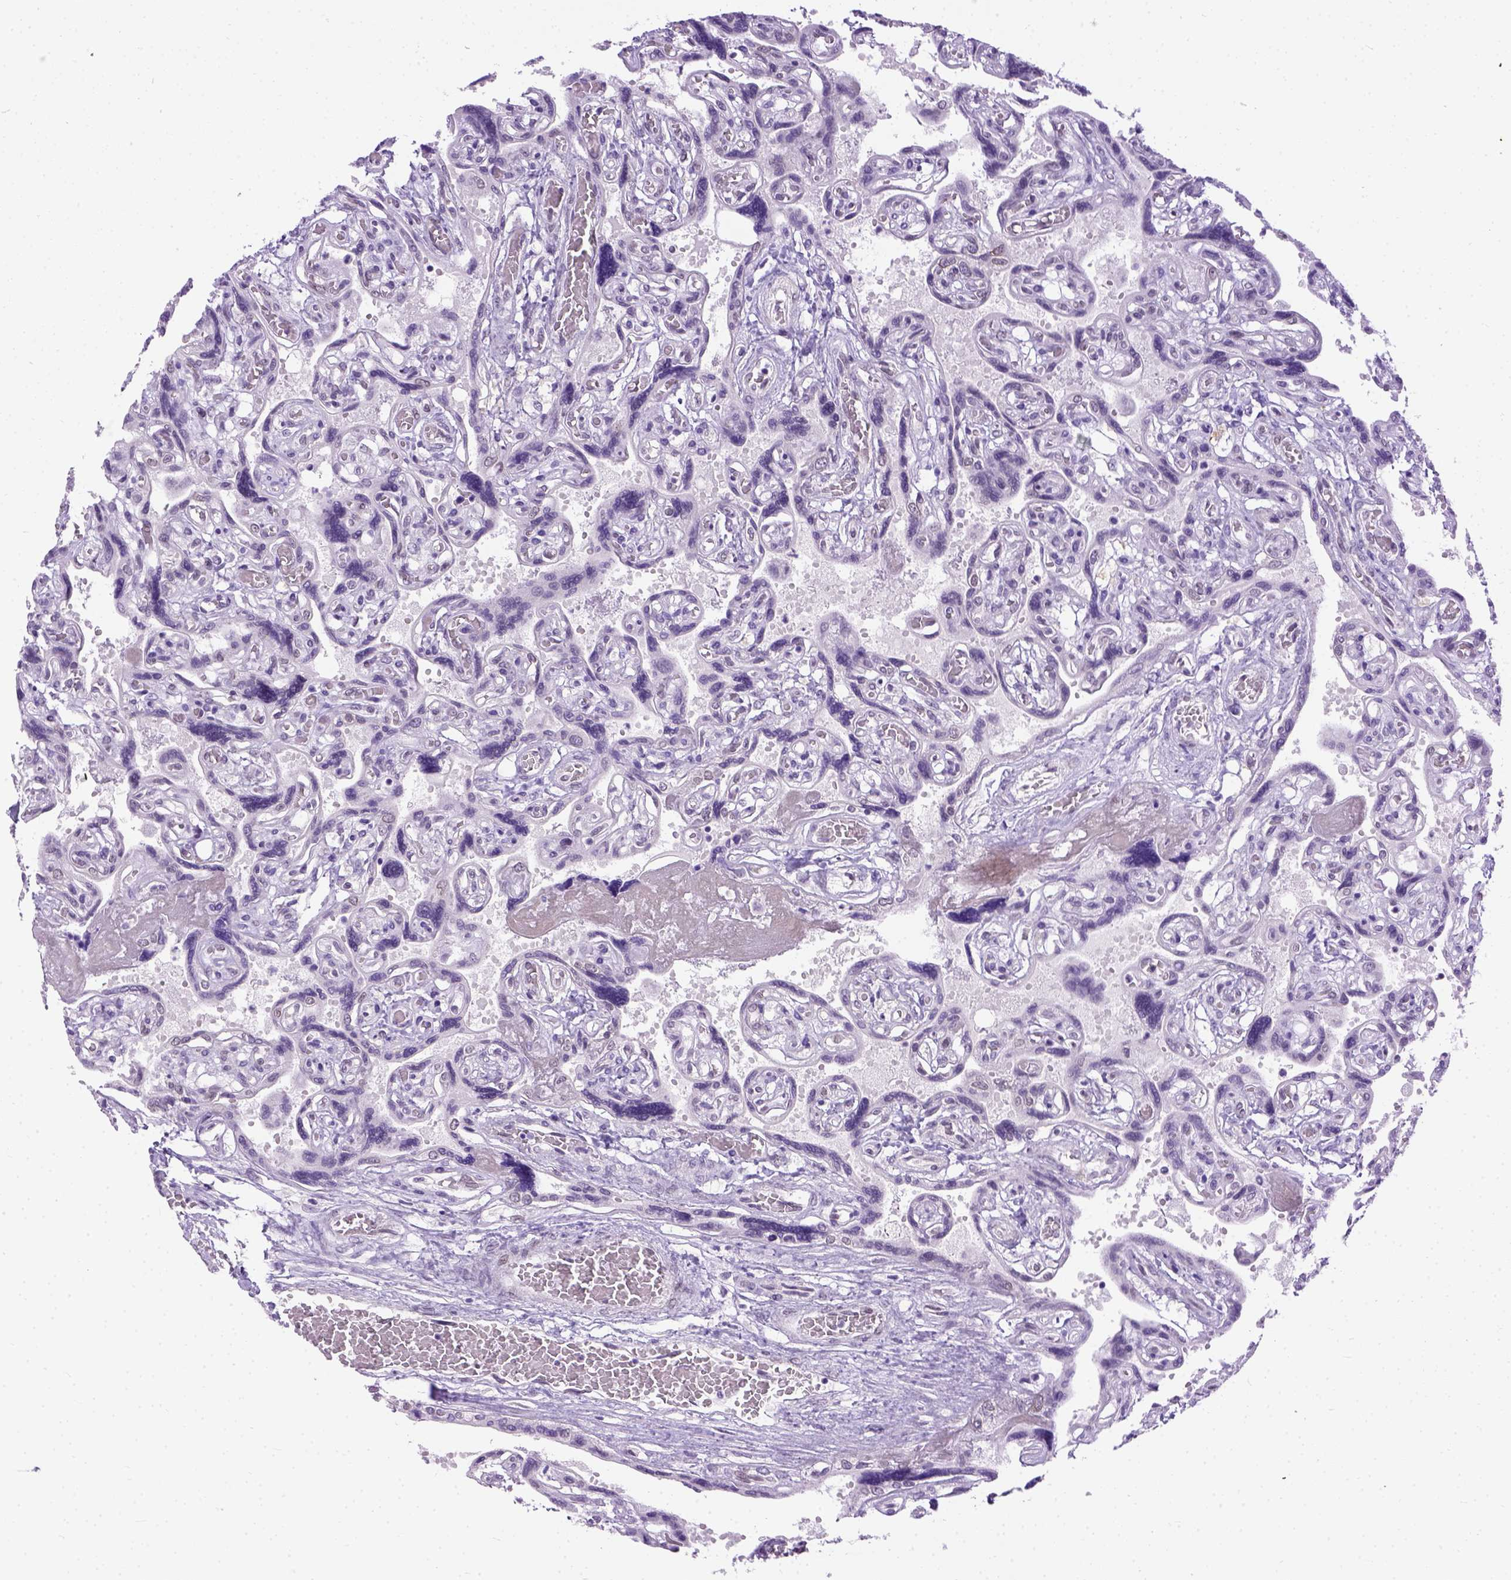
{"staining": {"intensity": "negative", "quantity": "none", "location": "none"}, "tissue": "placenta", "cell_type": "Decidual cells", "image_type": "normal", "snomed": [{"axis": "morphology", "description": "Normal tissue, NOS"}, {"axis": "topography", "description": "Placenta"}], "caption": "Decidual cells show no significant protein expression in benign placenta. Brightfield microscopy of immunohistochemistry stained with DAB (brown) and hematoxylin (blue), captured at high magnification.", "gene": "FAM184B", "patient": {"sex": "female", "age": 32}}